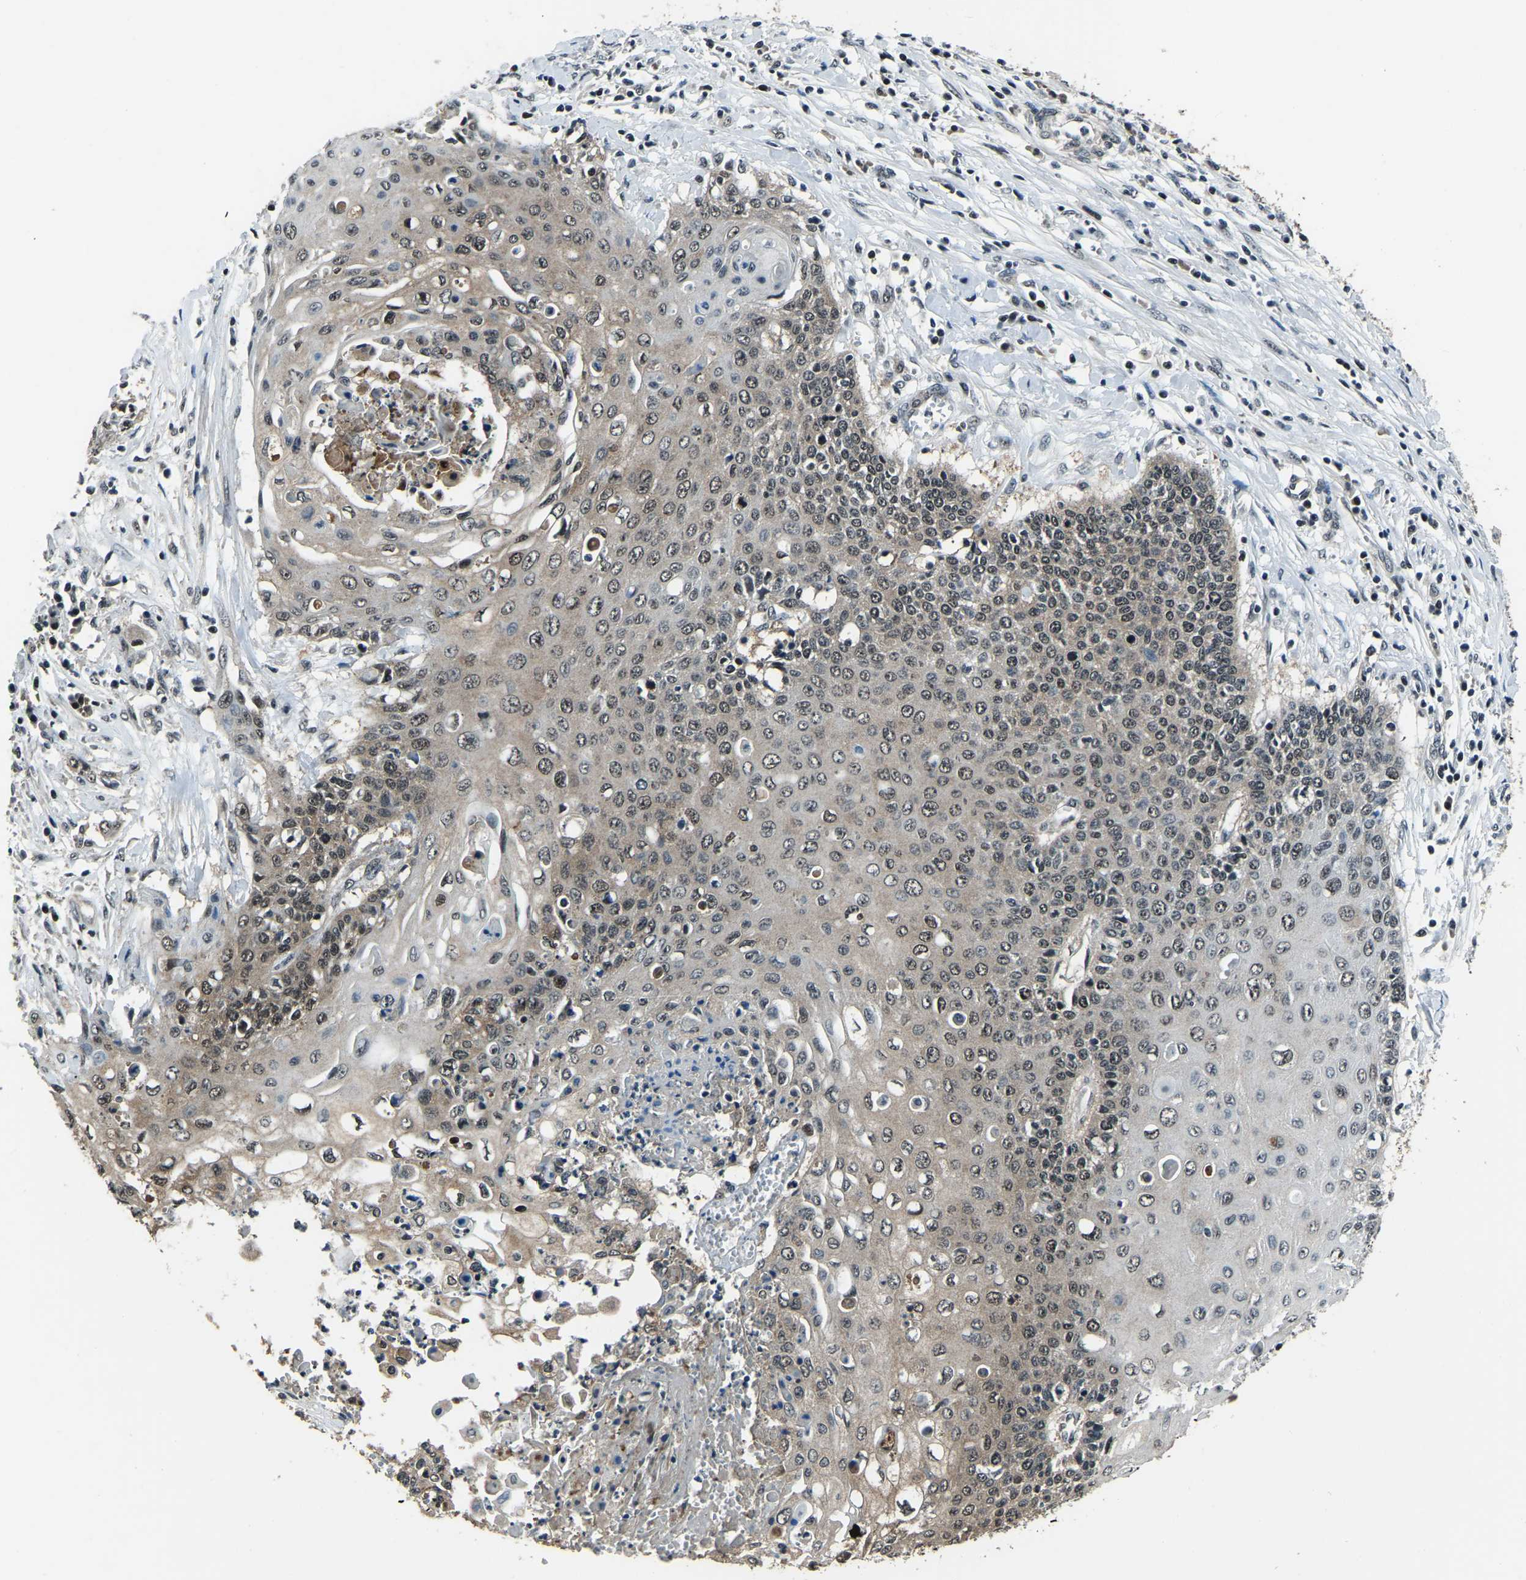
{"staining": {"intensity": "weak", "quantity": "25%-75%", "location": "cytoplasmic/membranous"}, "tissue": "cervical cancer", "cell_type": "Tumor cells", "image_type": "cancer", "snomed": [{"axis": "morphology", "description": "Squamous cell carcinoma, NOS"}, {"axis": "topography", "description": "Cervix"}], "caption": "Protein analysis of cervical cancer tissue demonstrates weak cytoplasmic/membranous expression in approximately 25%-75% of tumor cells. Nuclei are stained in blue.", "gene": "ANKIB1", "patient": {"sex": "female", "age": 39}}